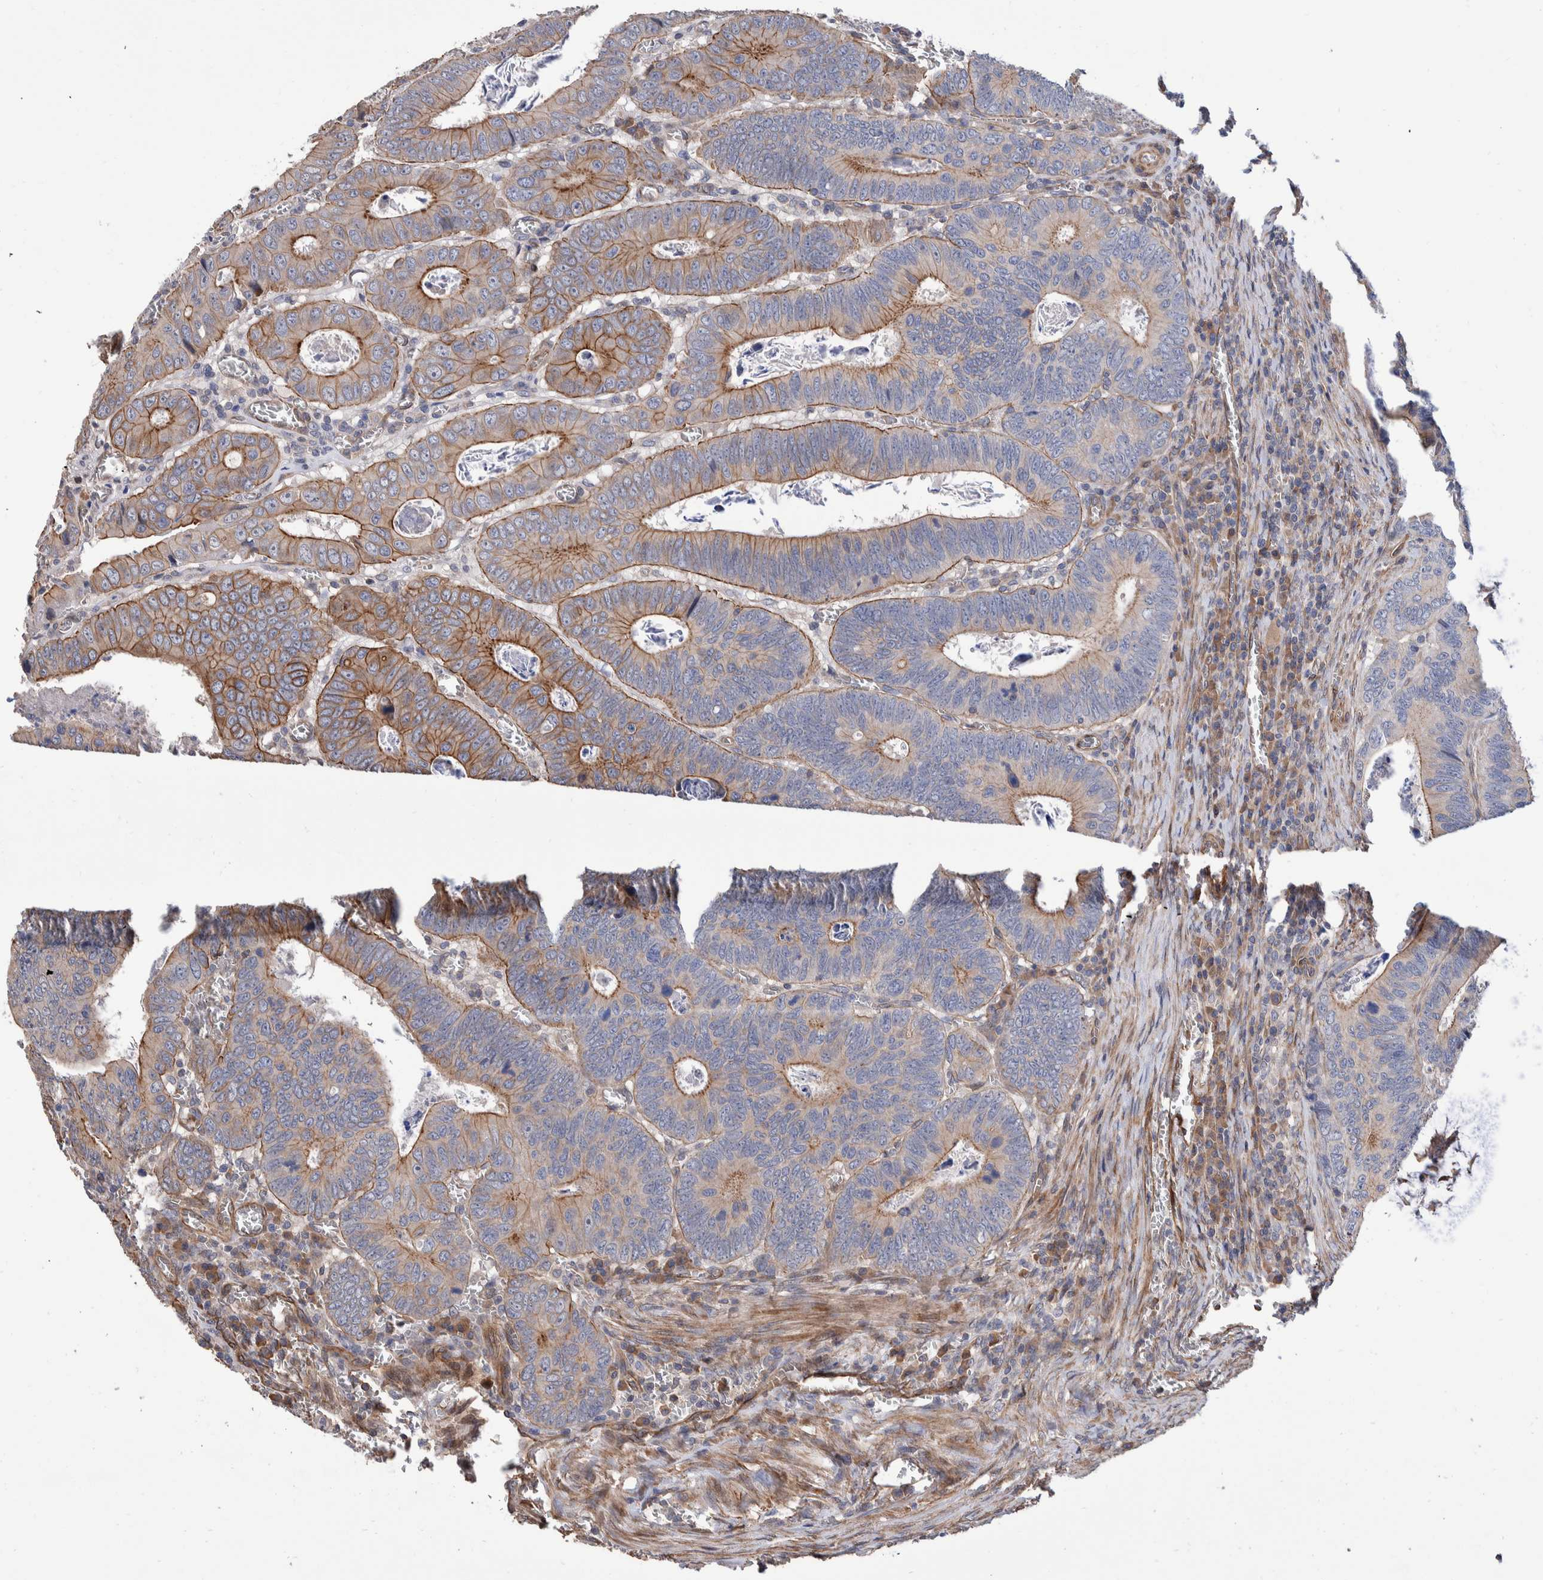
{"staining": {"intensity": "moderate", "quantity": "<25%", "location": "cytoplasmic/membranous"}, "tissue": "colorectal cancer", "cell_type": "Tumor cells", "image_type": "cancer", "snomed": [{"axis": "morphology", "description": "Inflammation, NOS"}, {"axis": "morphology", "description": "Adenocarcinoma, NOS"}, {"axis": "topography", "description": "Colon"}], "caption": "Tumor cells show low levels of moderate cytoplasmic/membranous expression in about <25% of cells in colorectal adenocarcinoma. (DAB (3,3'-diaminobenzidine) = brown stain, brightfield microscopy at high magnification).", "gene": "SLC45A4", "patient": {"sex": "male", "age": 72}}